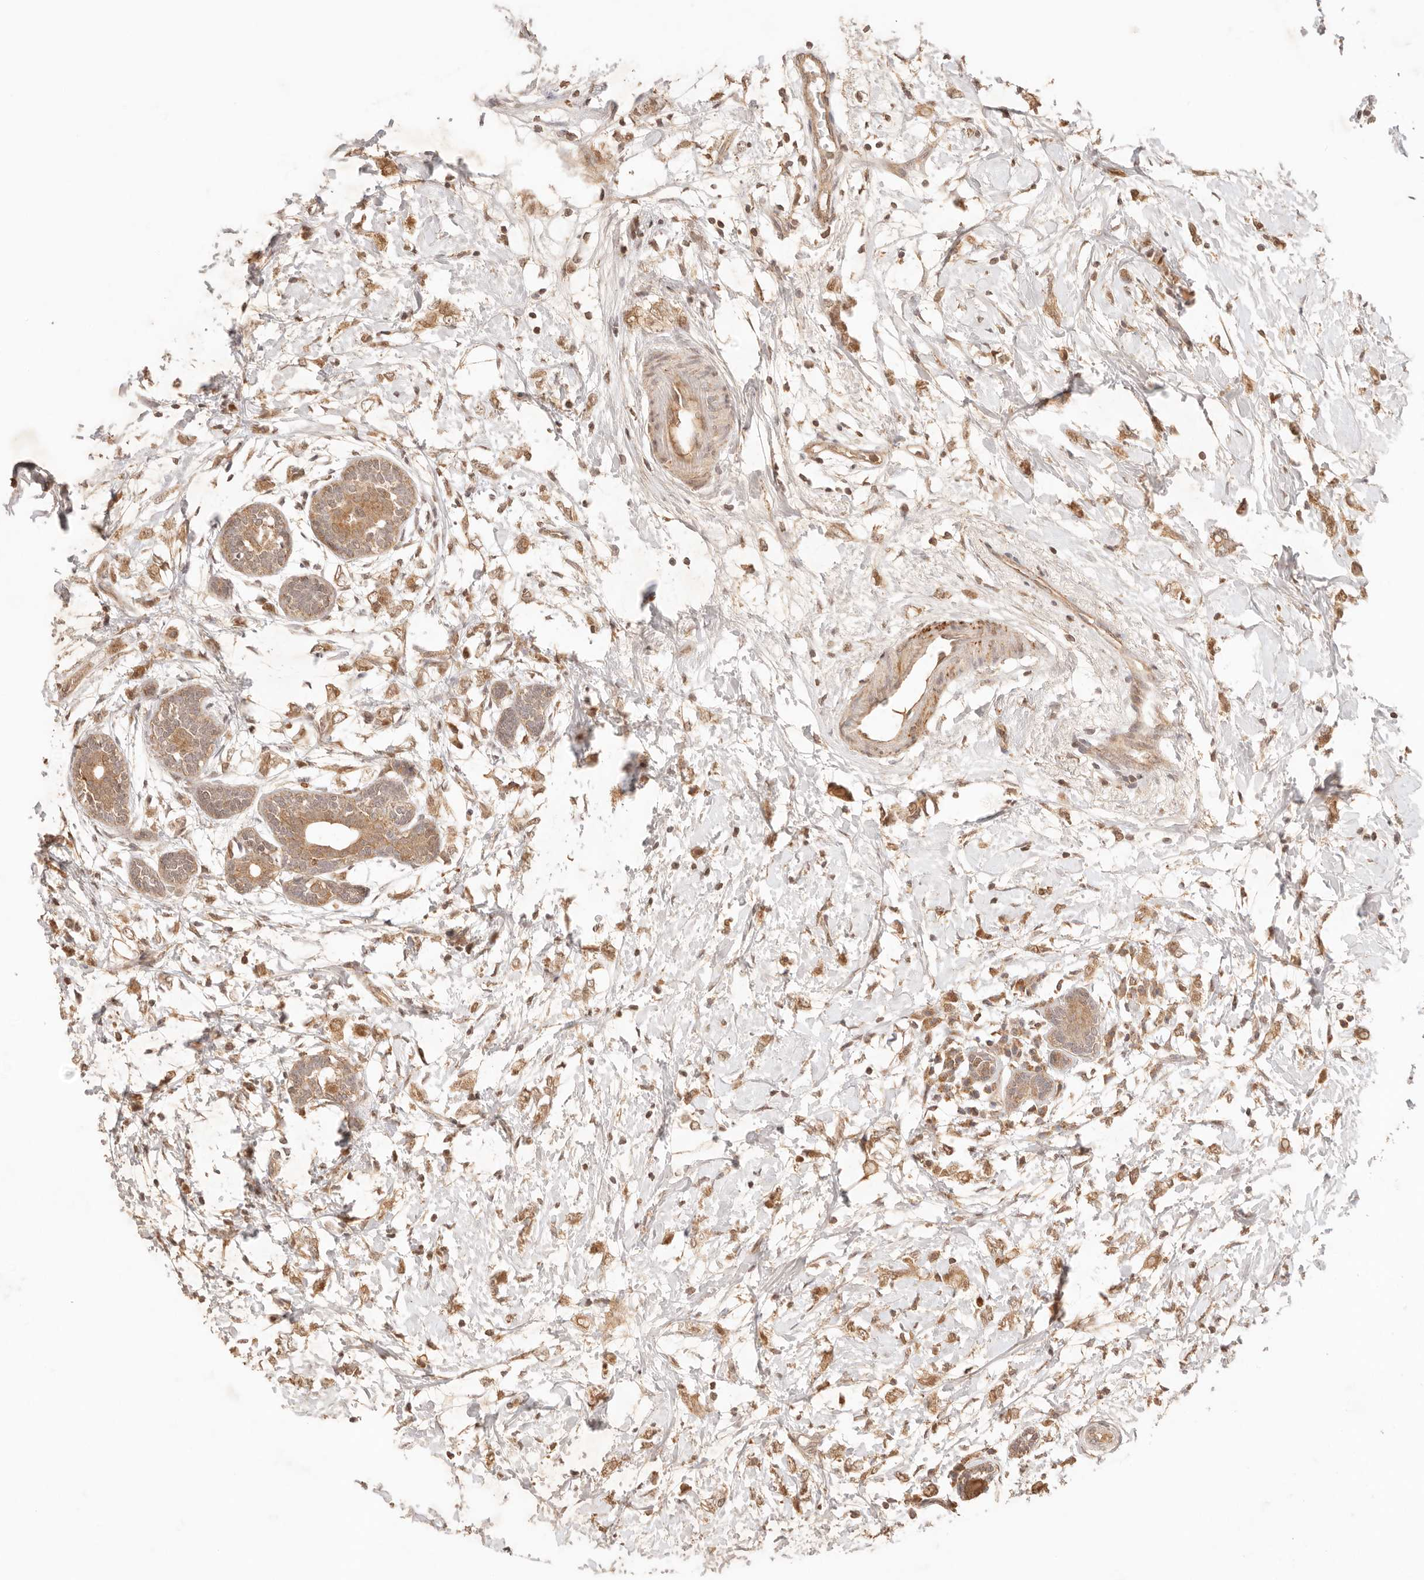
{"staining": {"intensity": "moderate", "quantity": ">75%", "location": "cytoplasmic/membranous"}, "tissue": "breast cancer", "cell_type": "Tumor cells", "image_type": "cancer", "snomed": [{"axis": "morphology", "description": "Normal tissue, NOS"}, {"axis": "morphology", "description": "Lobular carcinoma"}, {"axis": "topography", "description": "Breast"}], "caption": "DAB immunohistochemical staining of lobular carcinoma (breast) reveals moderate cytoplasmic/membranous protein expression in approximately >75% of tumor cells.", "gene": "TRIM11", "patient": {"sex": "female", "age": 47}}